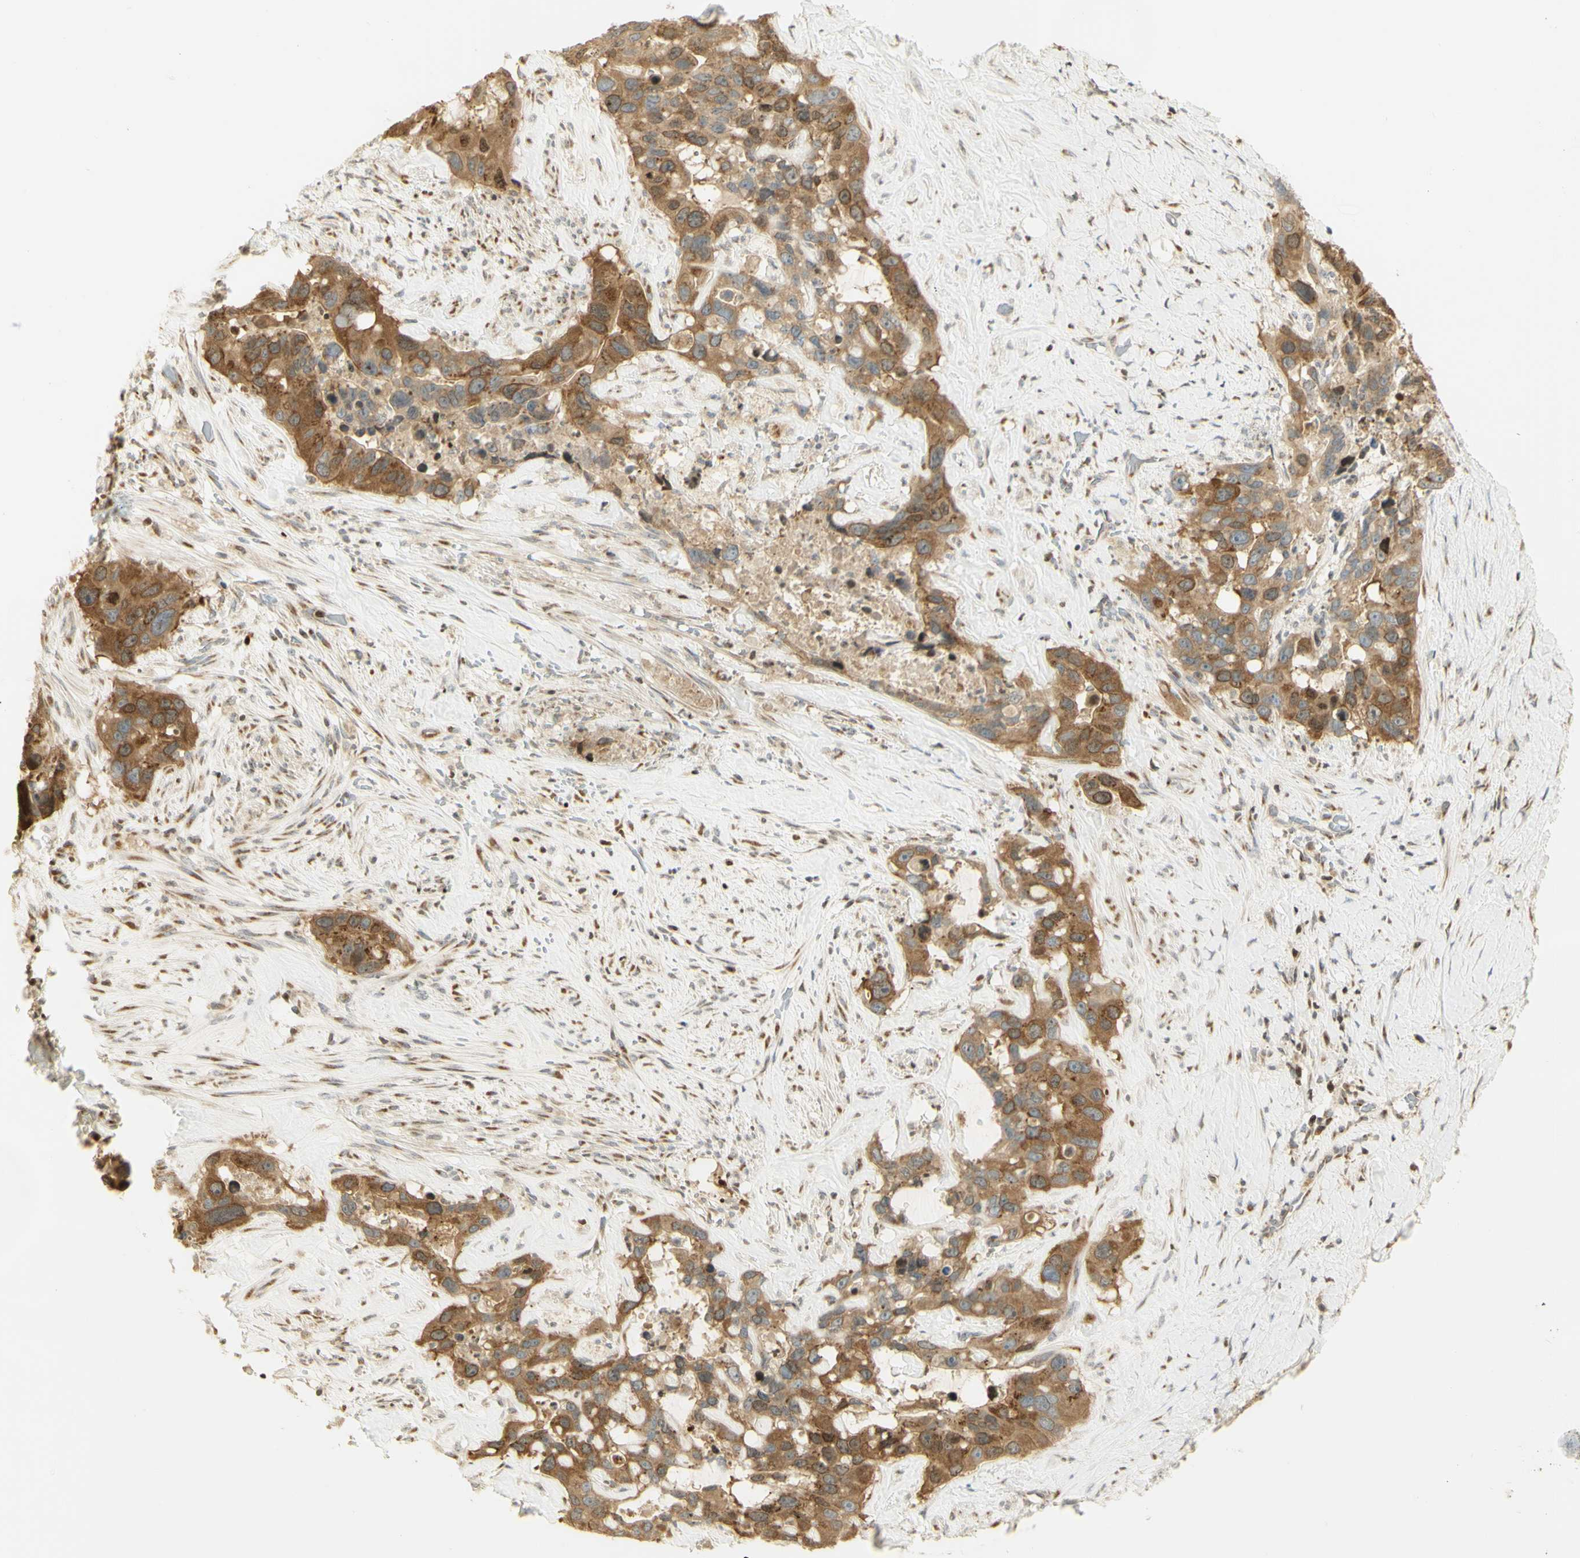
{"staining": {"intensity": "moderate", "quantity": ">75%", "location": "cytoplasmic/membranous,nuclear"}, "tissue": "liver cancer", "cell_type": "Tumor cells", "image_type": "cancer", "snomed": [{"axis": "morphology", "description": "Cholangiocarcinoma"}, {"axis": "topography", "description": "Liver"}], "caption": "Protein analysis of cholangiocarcinoma (liver) tissue exhibits moderate cytoplasmic/membranous and nuclear staining in about >75% of tumor cells. (brown staining indicates protein expression, while blue staining denotes nuclei).", "gene": "KIF11", "patient": {"sex": "female", "age": 65}}